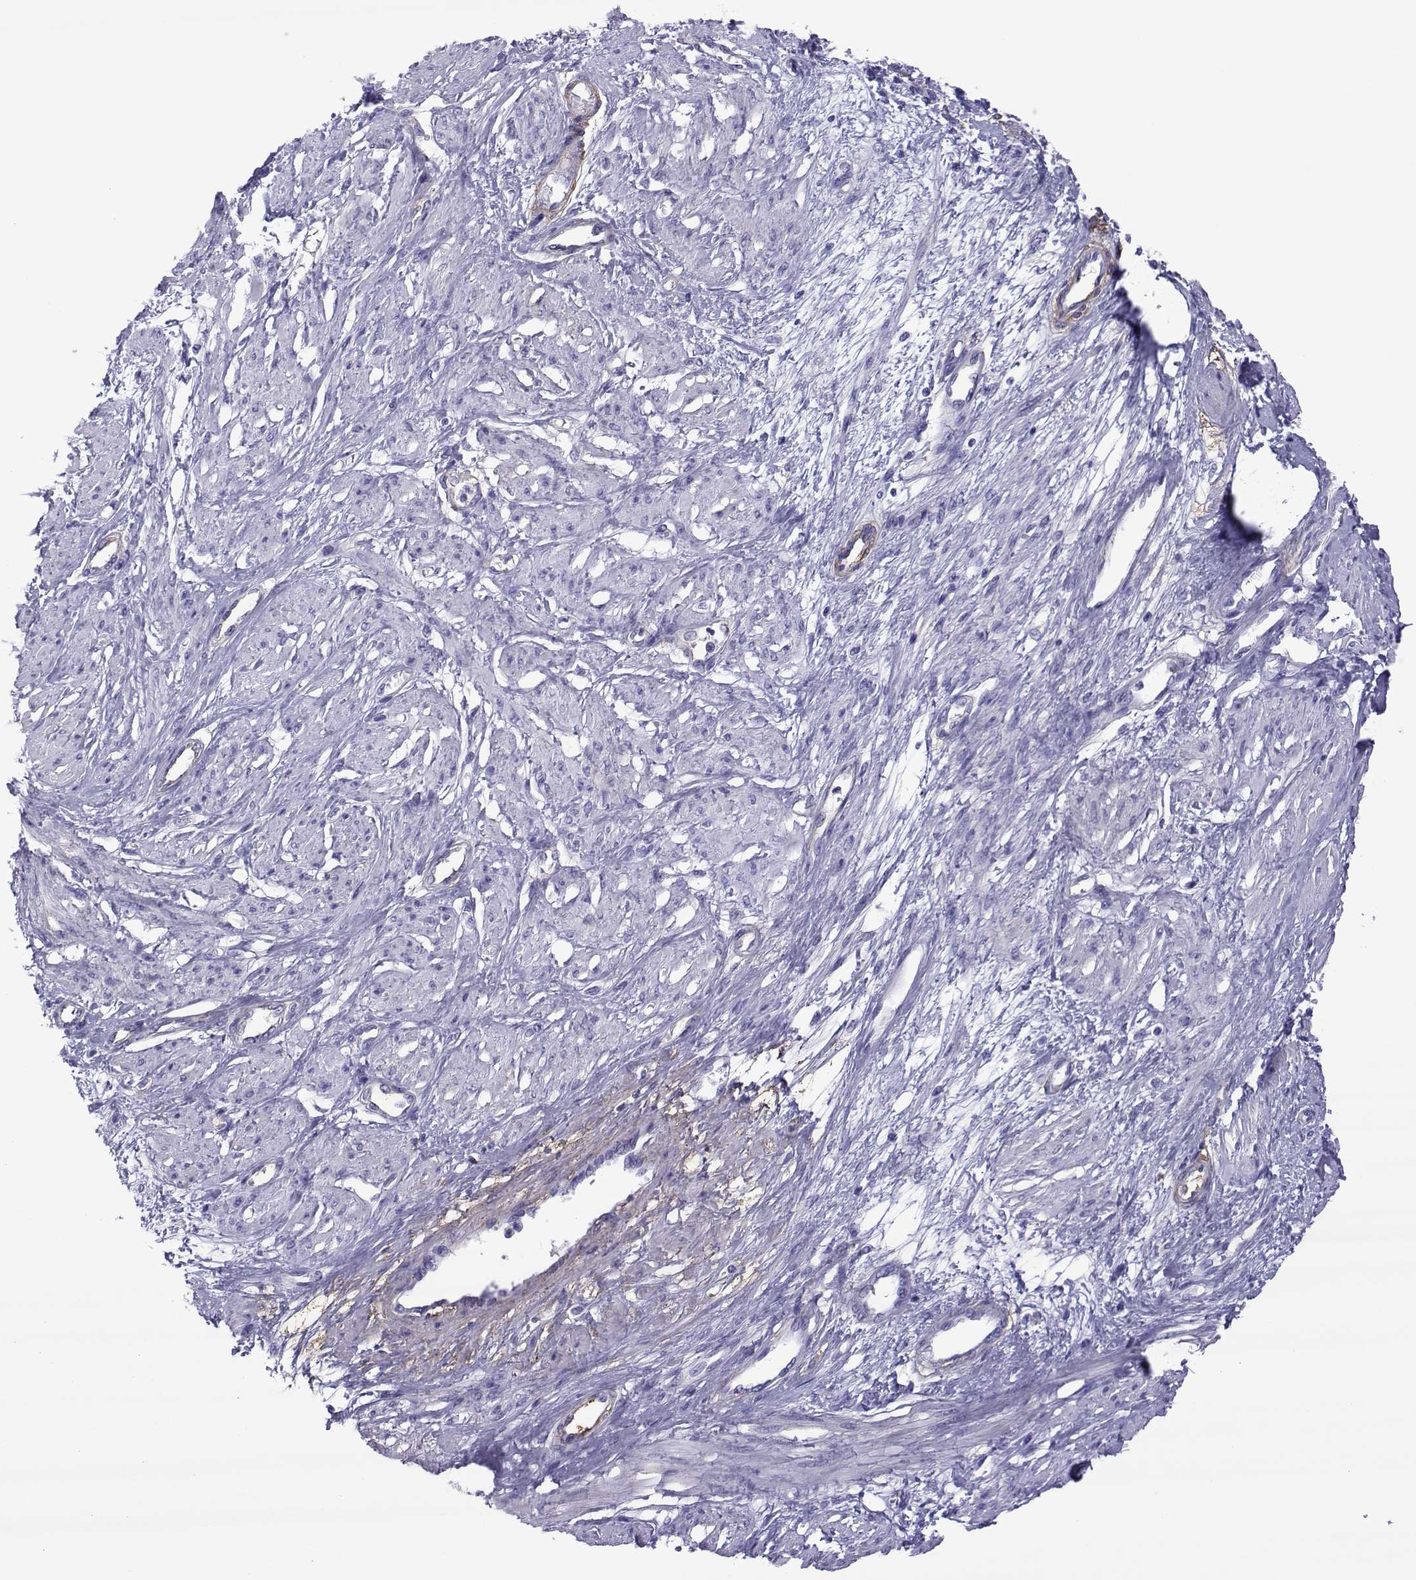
{"staining": {"intensity": "negative", "quantity": "none", "location": "none"}, "tissue": "smooth muscle", "cell_type": "Smooth muscle cells", "image_type": "normal", "snomed": [{"axis": "morphology", "description": "Normal tissue, NOS"}, {"axis": "topography", "description": "Smooth muscle"}, {"axis": "topography", "description": "Uterus"}], "caption": "A high-resolution micrograph shows IHC staining of unremarkable smooth muscle, which exhibits no significant staining in smooth muscle cells. (DAB (3,3'-diaminobenzidine) immunohistochemistry with hematoxylin counter stain).", "gene": "SPANXA1", "patient": {"sex": "female", "age": 39}}